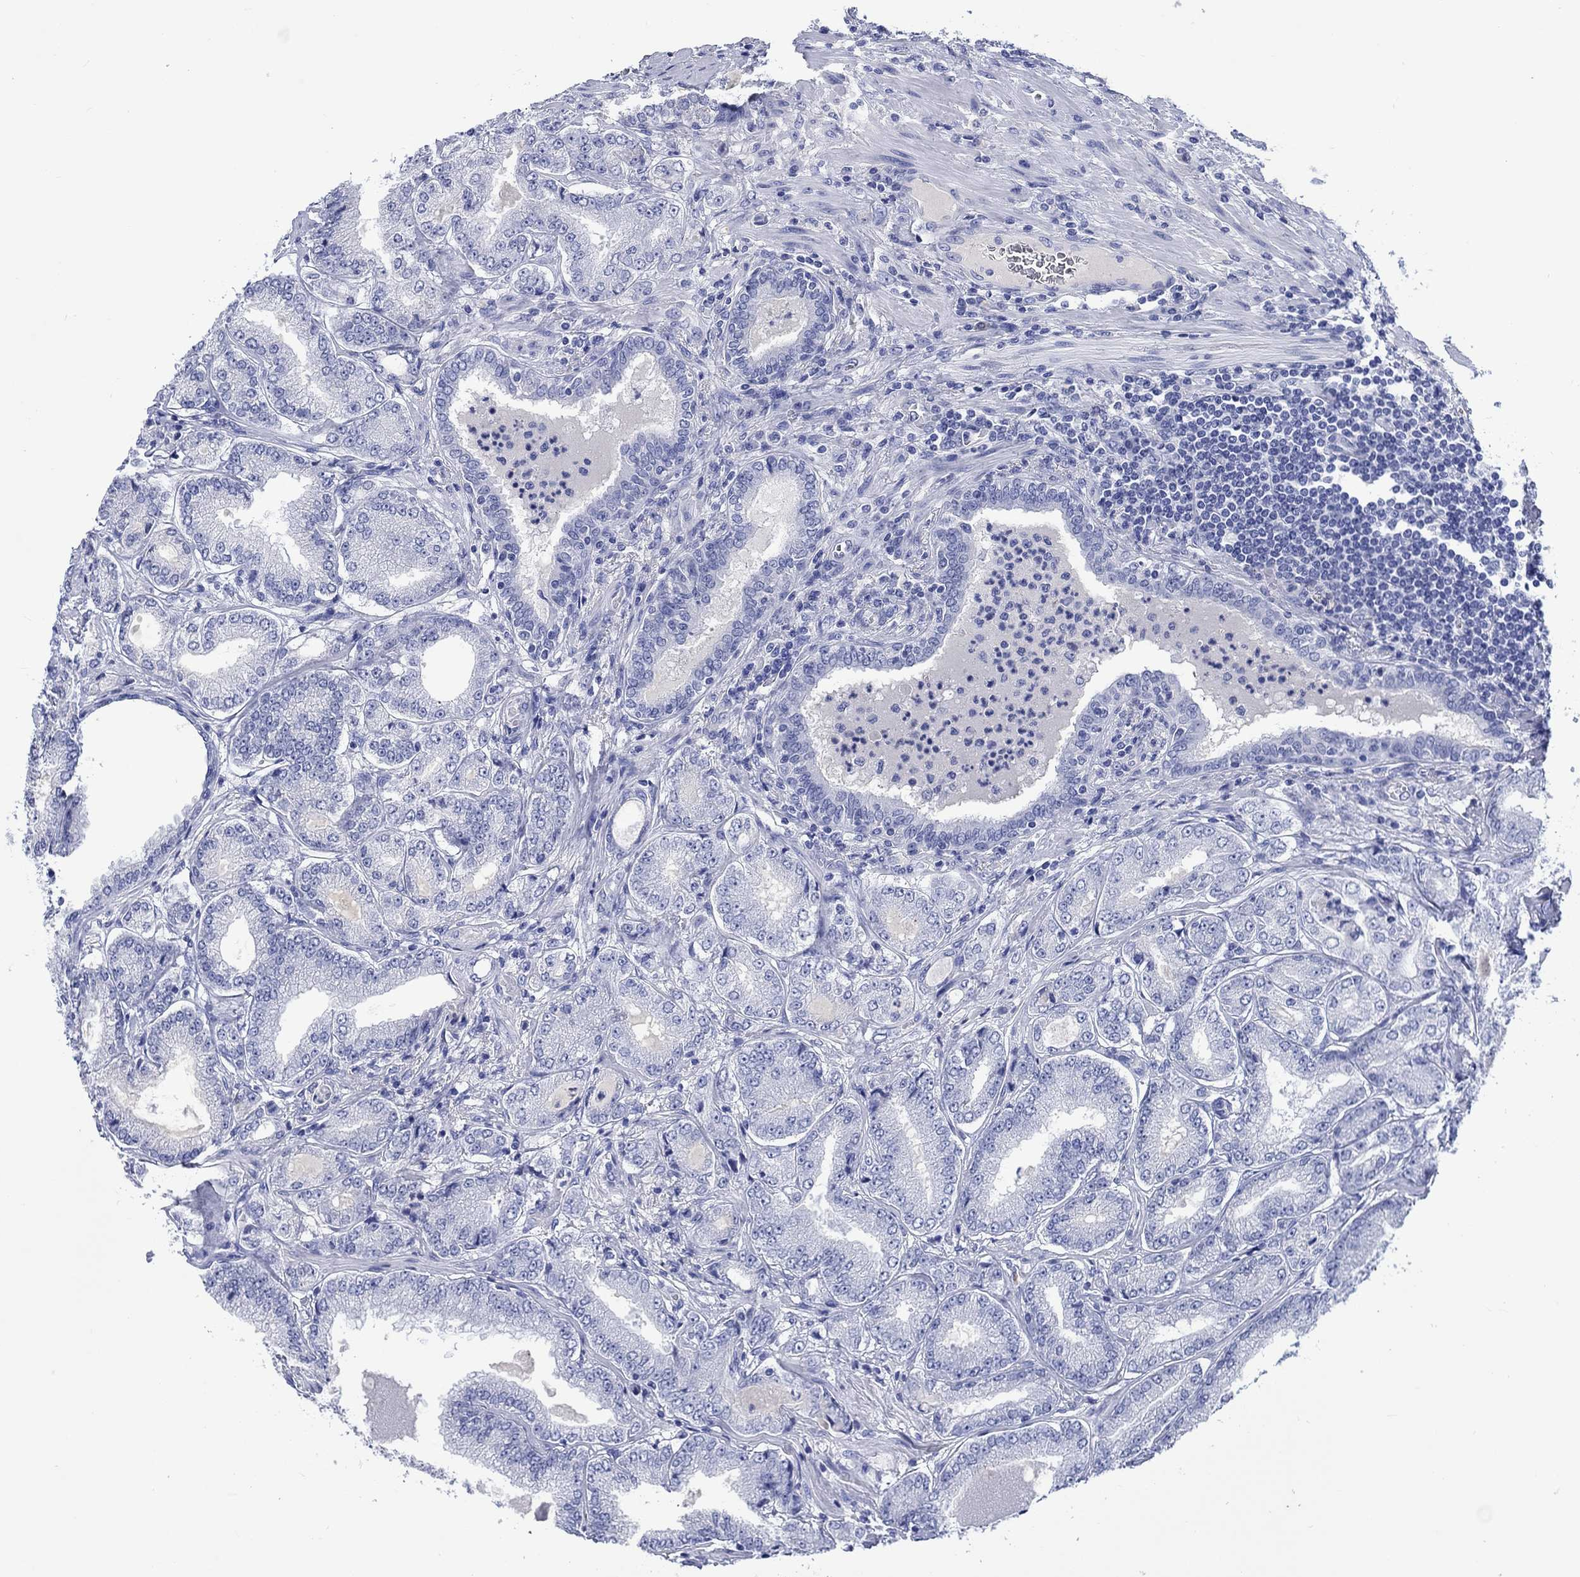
{"staining": {"intensity": "negative", "quantity": "none", "location": "none"}, "tissue": "prostate cancer", "cell_type": "Tumor cells", "image_type": "cancer", "snomed": [{"axis": "morphology", "description": "Adenocarcinoma, NOS"}, {"axis": "topography", "description": "Prostate"}], "caption": "Immunohistochemistry of adenocarcinoma (prostate) displays no expression in tumor cells.", "gene": "CACNG3", "patient": {"sex": "male", "age": 65}}